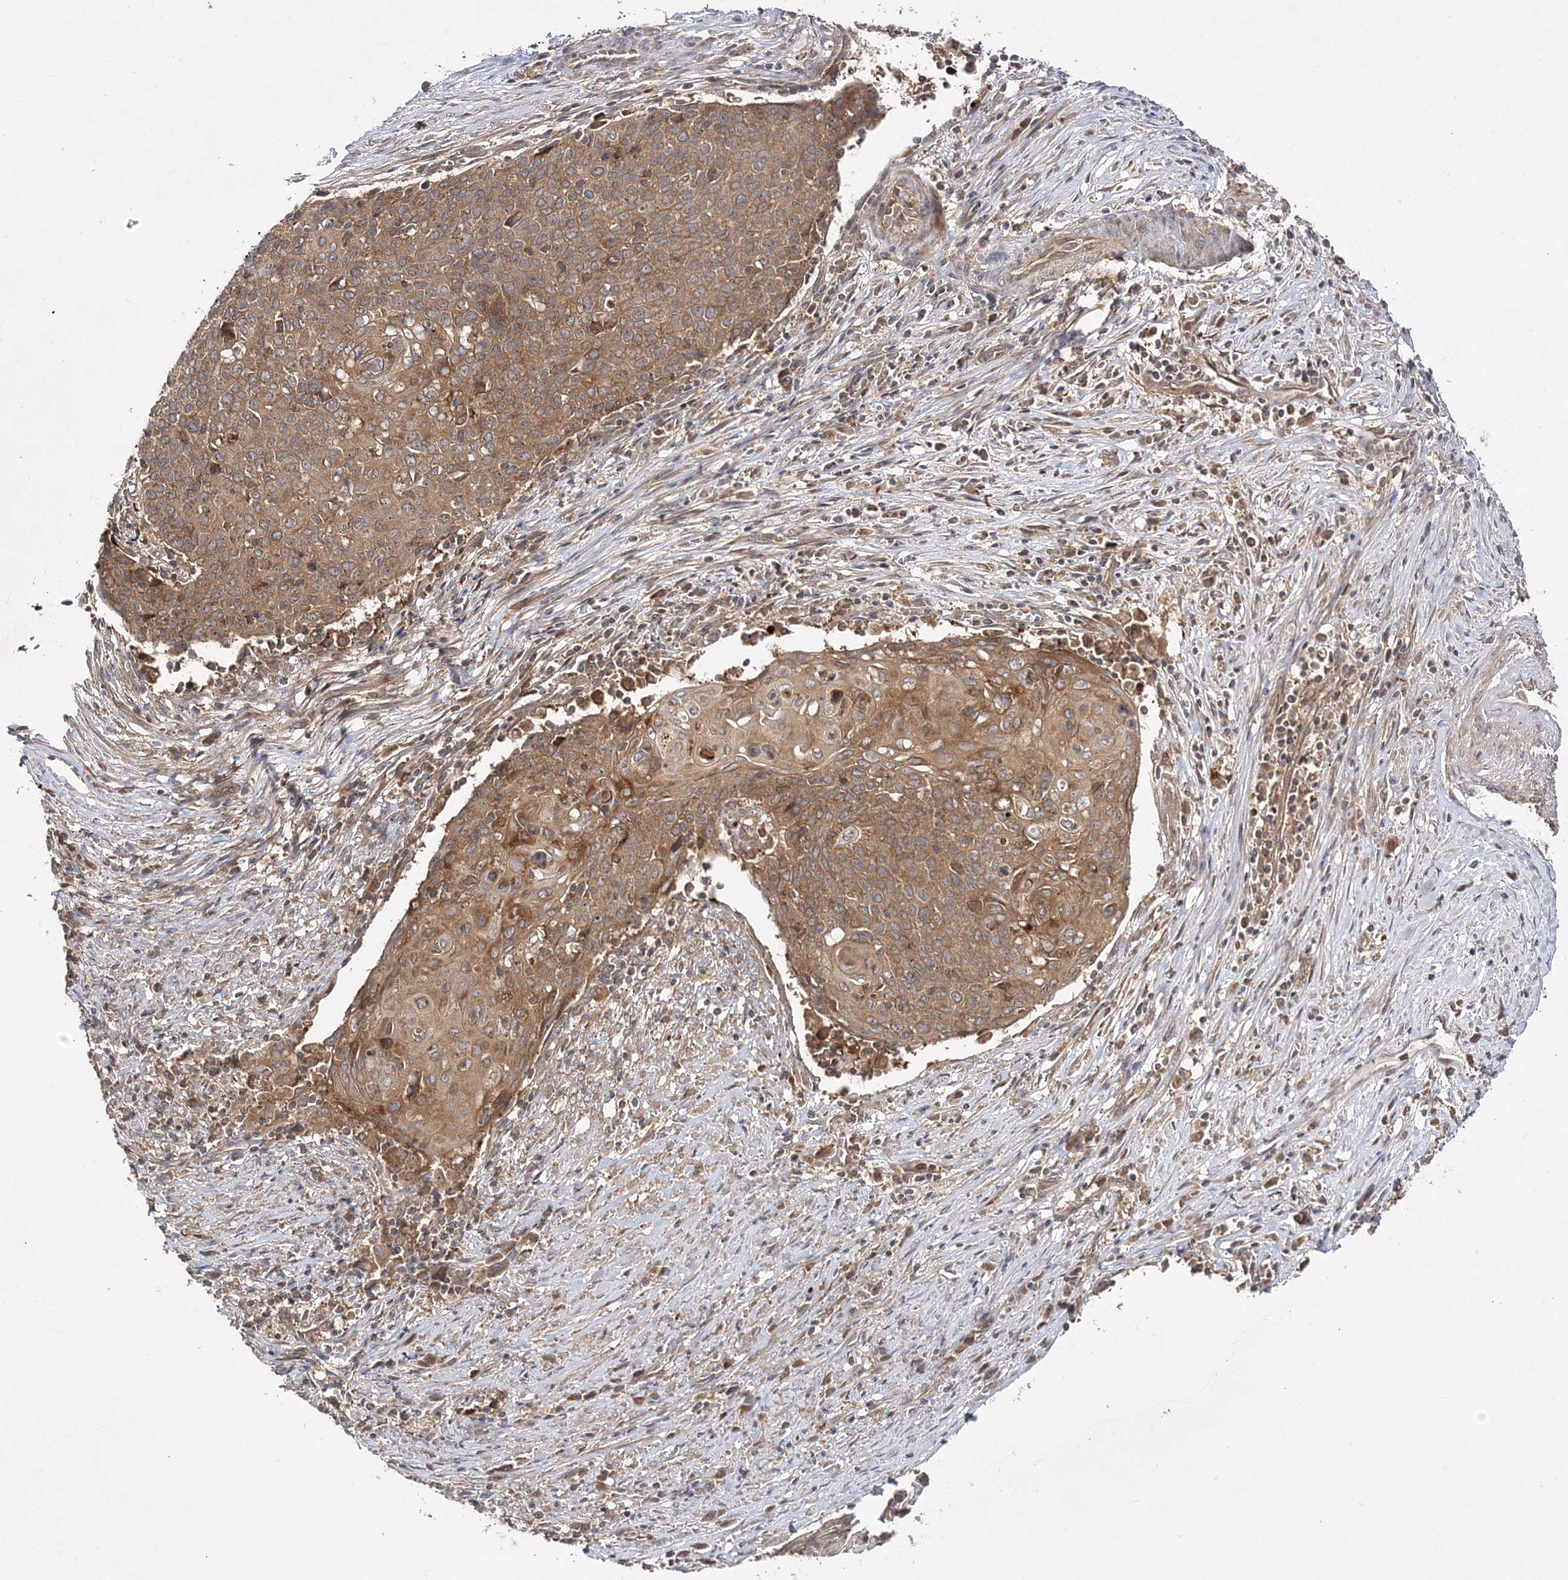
{"staining": {"intensity": "moderate", "quantity": ">75%", "location": "cytoplasmic/membranous"}, "tissue": "cervical cancer", "cell_type": "Tumor cells", "image_type": "cancer", "snomed": [{"axis": "morphology", "description": "Squamous cell carcinoma, NOS"}, {"axis": "topography", "description": "Cervix"}], "caption": "Tumor cells reveal medium levels of moderate cytoplasmic/membranous expression in about >75% of cells in cervical cancer.", "gene": "TMEM9B", "patient": {"sex": "female", "age": 39}}